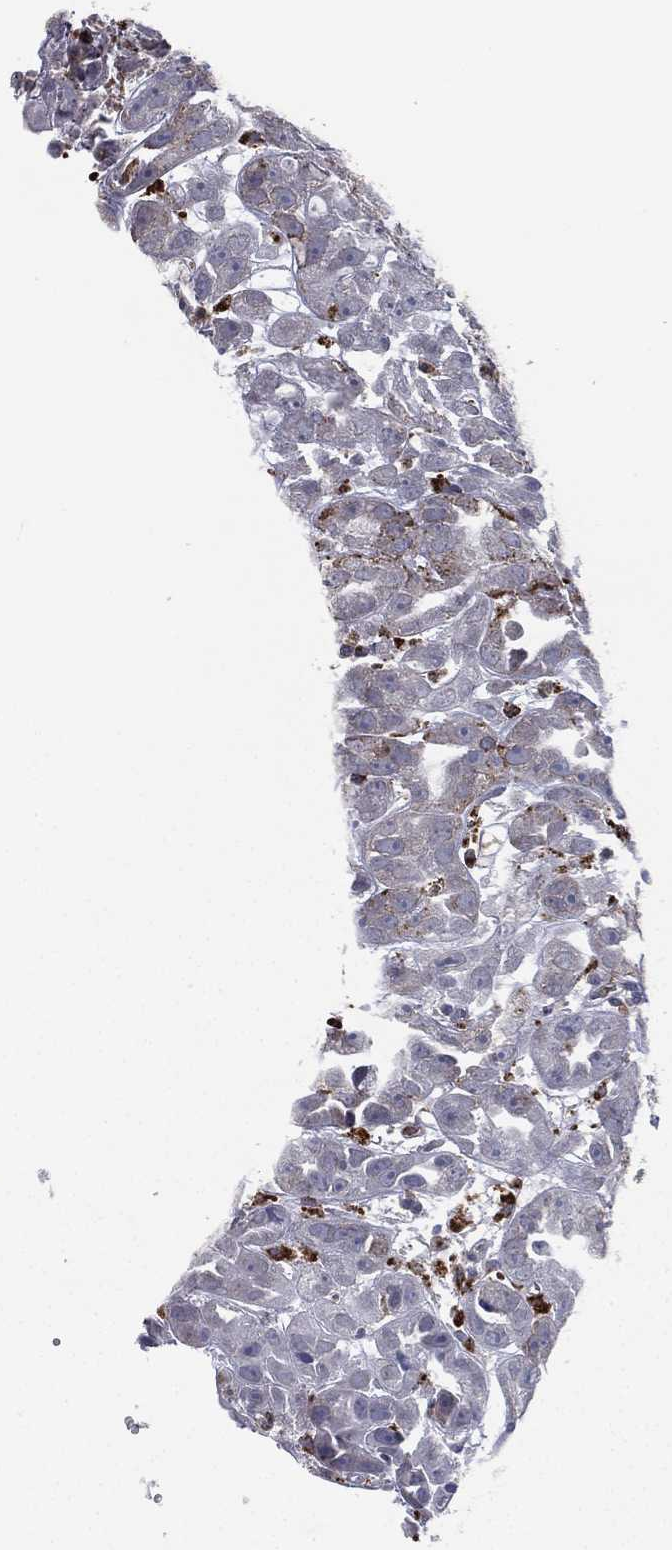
{"staining": {"intensity": "negative", "quantity": "none", "location": "none"}, "tissue": "urothelial cancer", "cell_type": "Tumor cells", "image_type": "cancer", "snomed": [{"axis": "morphology", "description": "Urothelial carcinoma, High grade"}, {"axis": "topography", "description": "Urinary bladder"}], "caption": "Human urothelial cancer stained for a protein using IHC displays no positivity in tumor cells.", "gene": "EVI2B", "patient": {"sex": "female", "age": 41}}